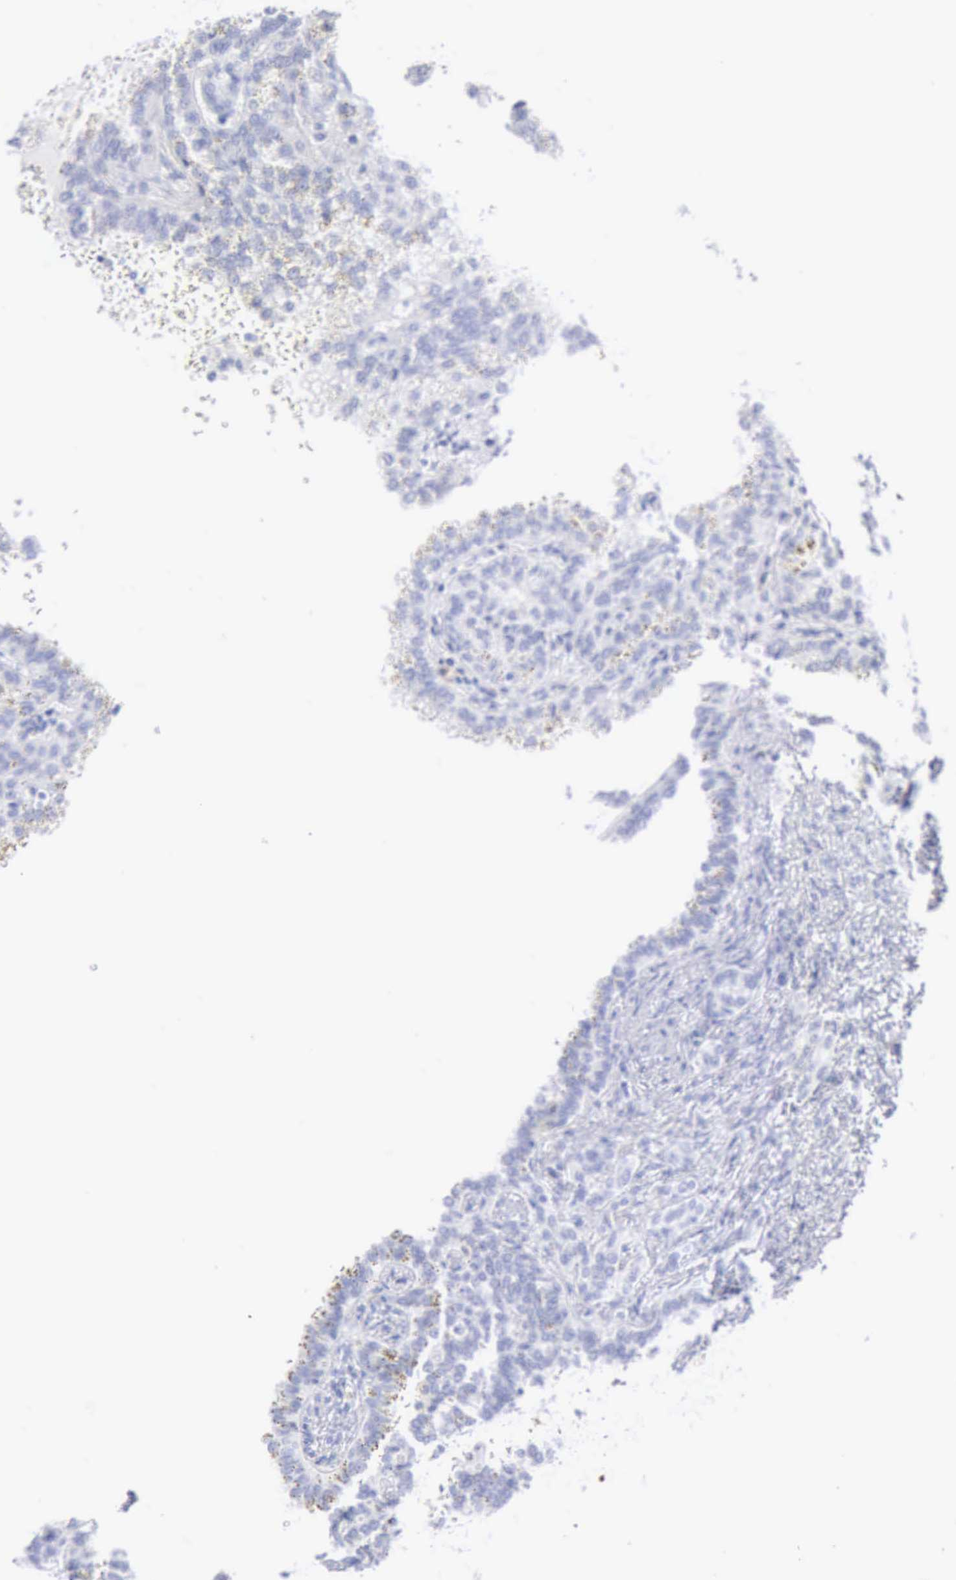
{"staining": {"intensity": "negative", "quantity": "none", "location": "none"}, "tissue": "renal cancer", "cell_type": "Tumor cells", "image_type": "cancer", "snomed": [{"axis": "morphology", "description": "Inflammation, NOS"}, {"axis": "morphology", "description": "Adenocarcinoma, NOS"}, {"axis": "topography", "description": "Kidney"}], "caption": "Renal adenocarcinoma was stained to show a protein in brown. There is no significant staining in tumor cells.", "gene": "KRT5", "patient": {"sex": "male", "age": 68}}